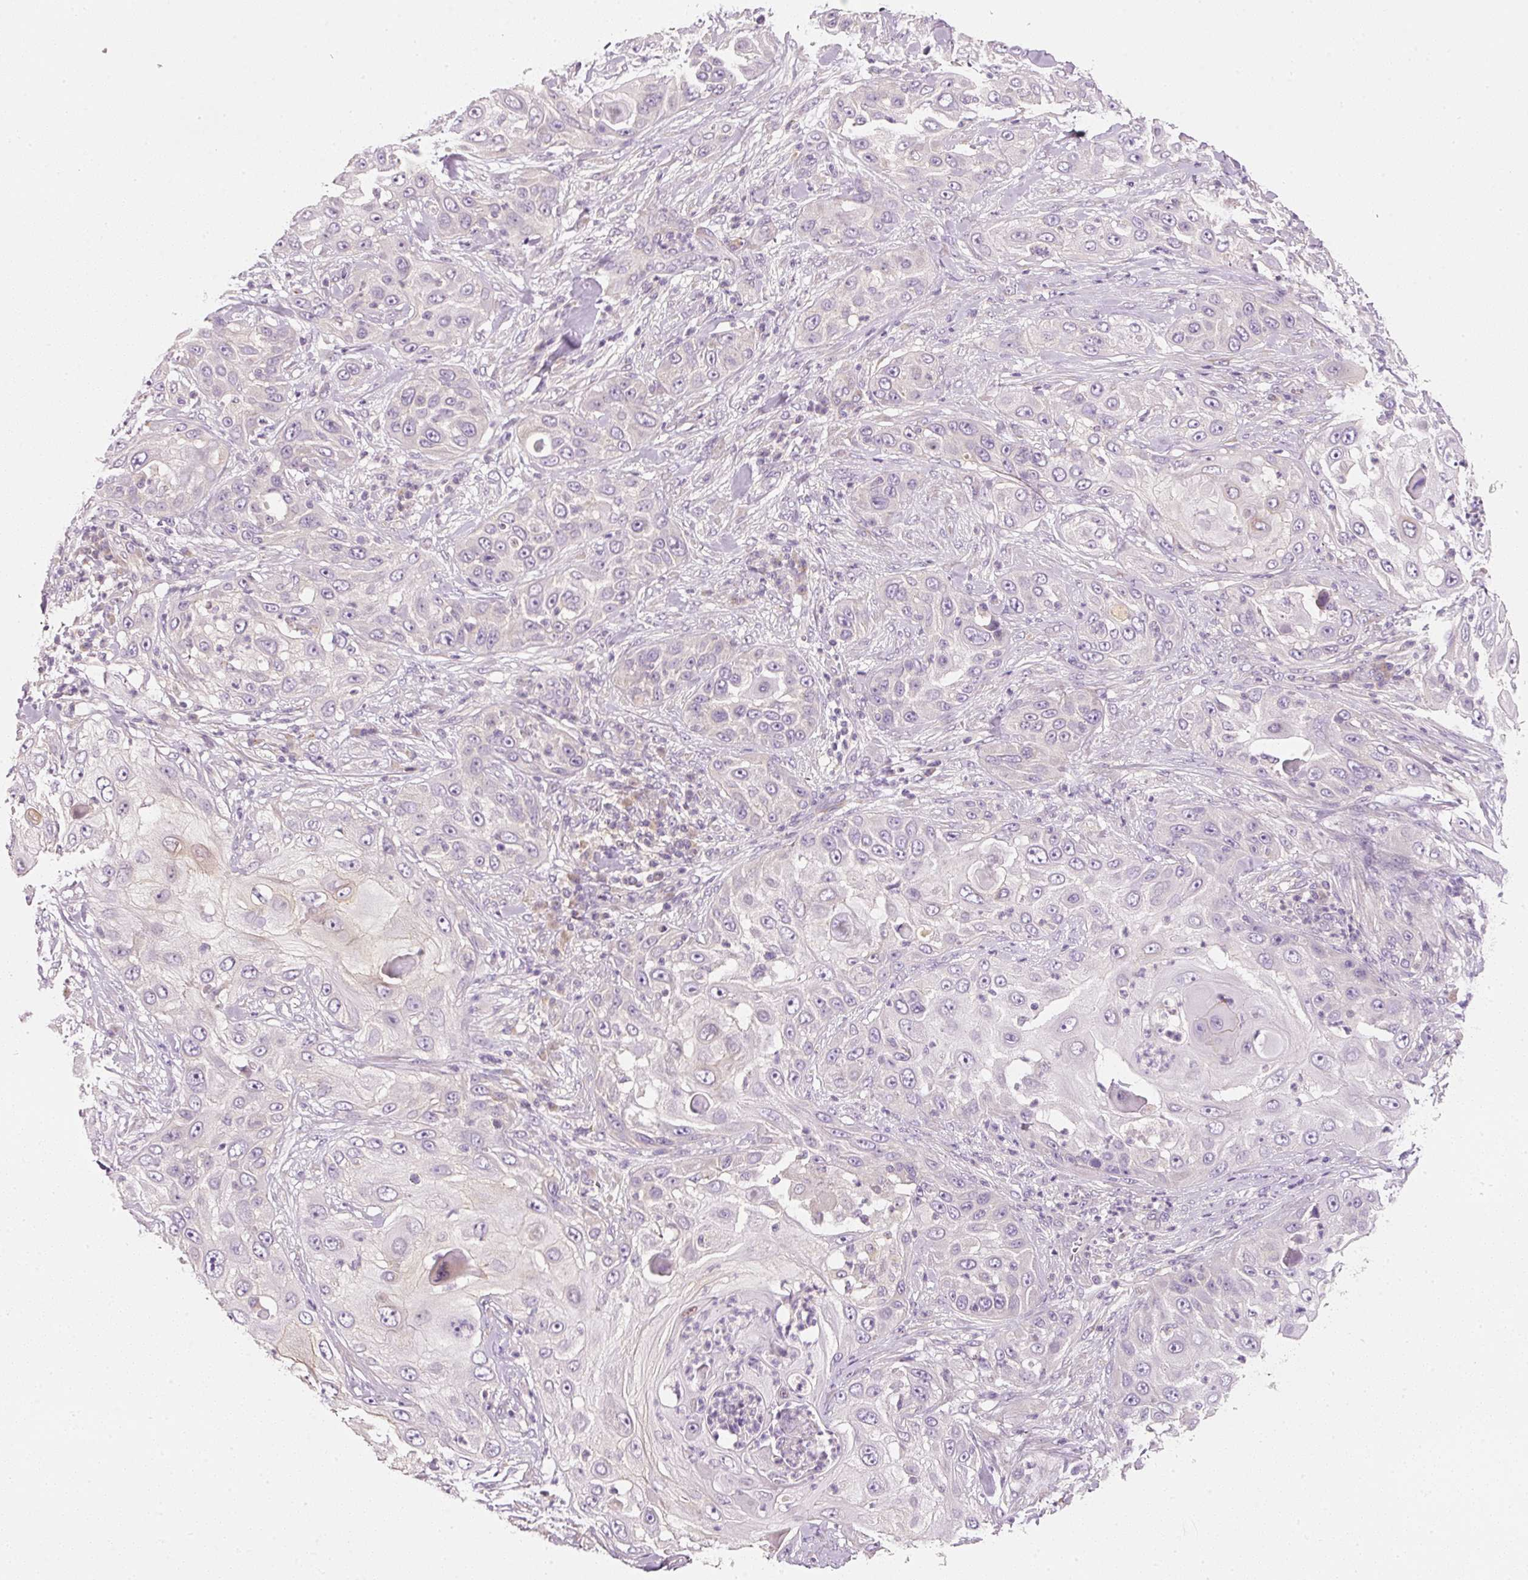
{"staining": {"intensity": "negative", "quantity": "none", "location": "none"}, "tissue": "skin cancer", "cell_type": "Tumor cells", "image_type": "cancer", "snomed": [{"axis": "morphology", "description": "Squamous cell carcinoma, NOS"}, {"axis": "topography", "description": "Skin"}], "caption": "Micrograph shows no significant protein positivity in tumor cells of skin cancer (squamous cell carcinoma).", "gene": "RNF167", "patient": {"sex": "female", "age": 44}}